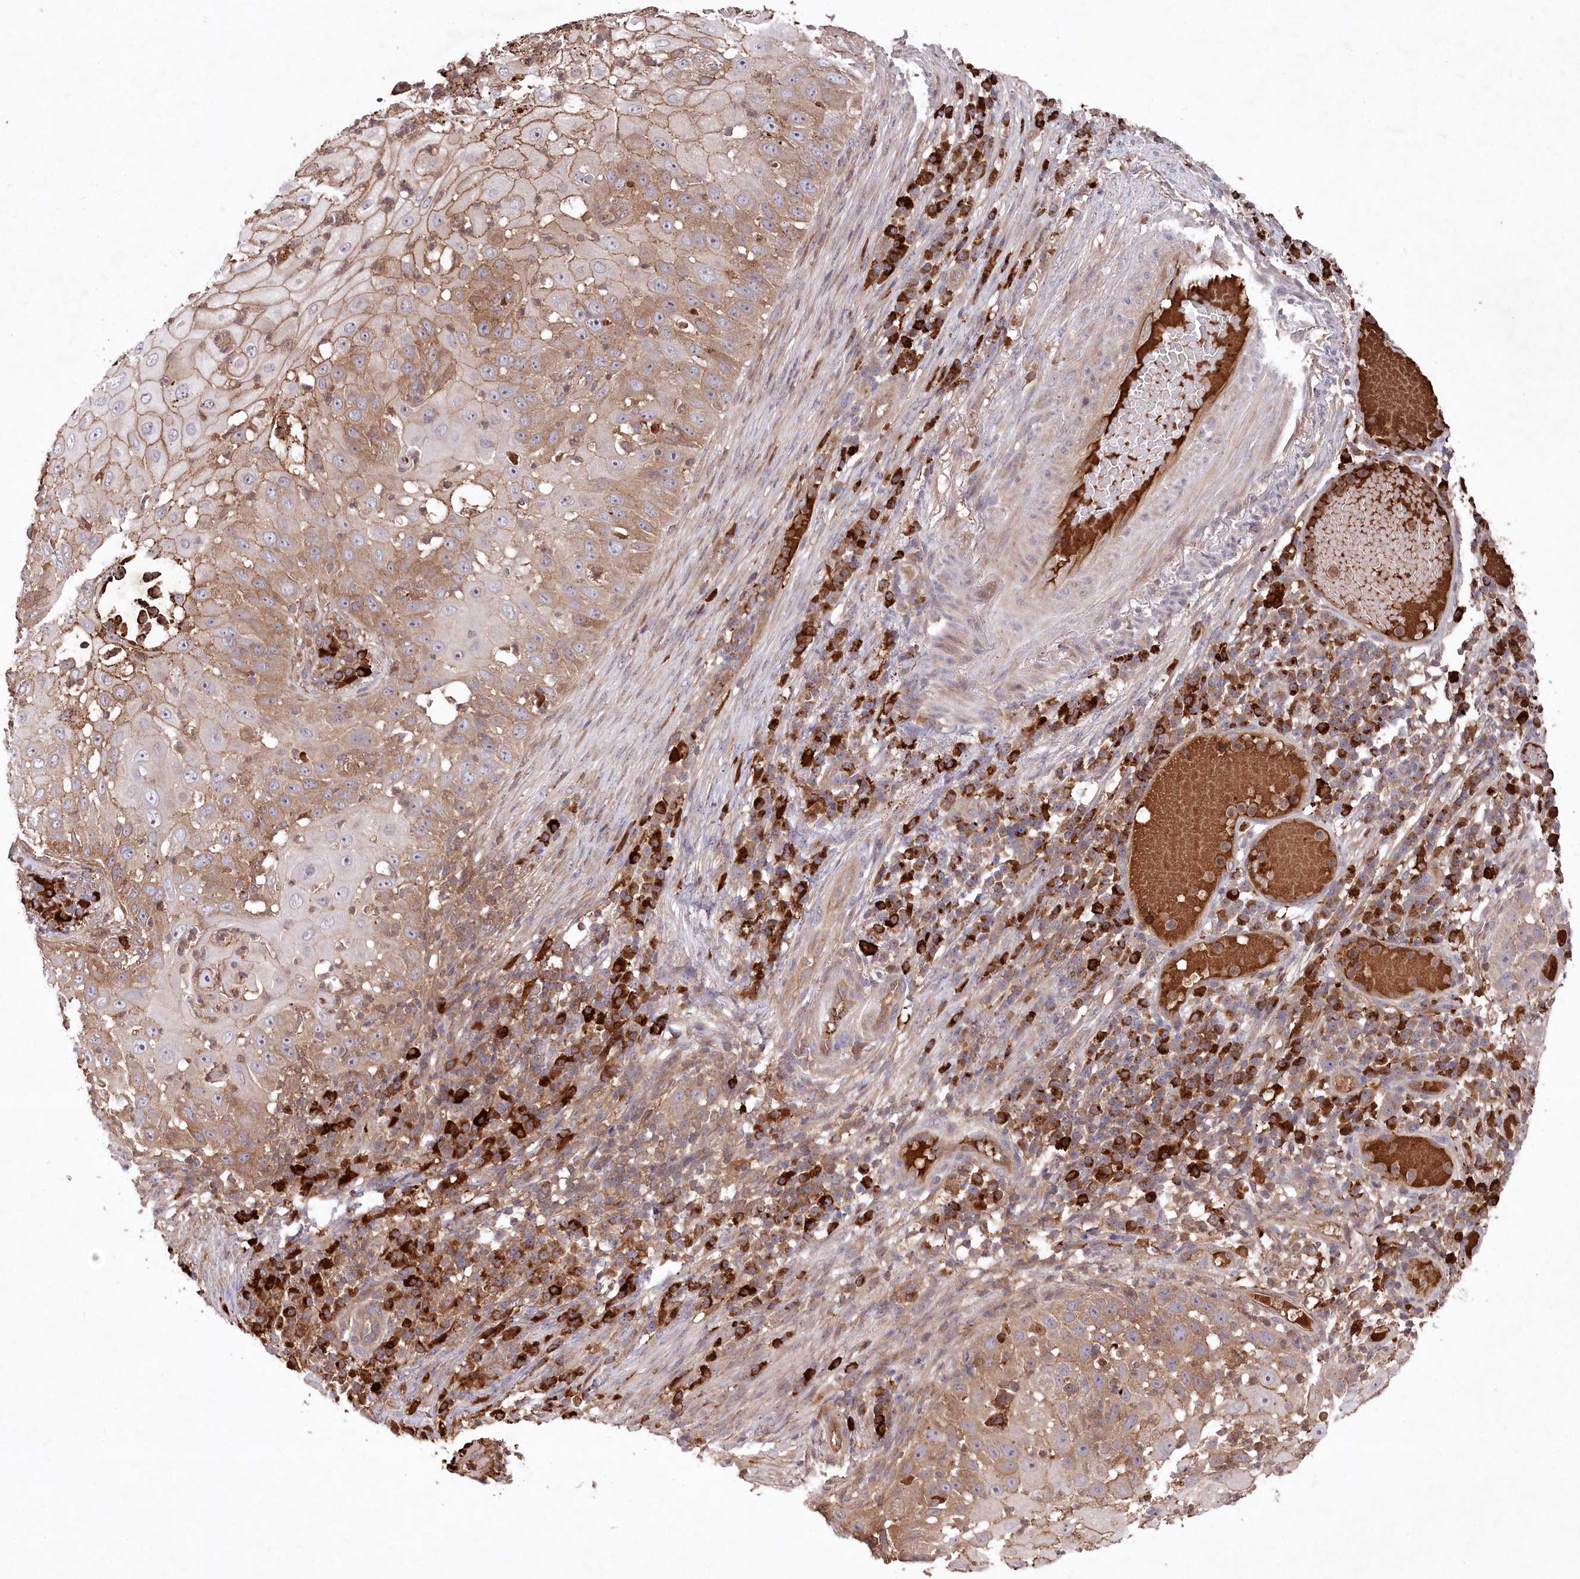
{"staining": {"intensity": "moderate", "quantity": ">75%", "location": "cytoplasmic/membranous"}, "tissue": "skin cancer", "cell_type": "Tumor cells", "image_type": "cancer", "snomed": [{"axis": "morphology", "description": "Squamous cell carcinoma, NOS"}, {"axis": "topography", "description": "Skin"}], "caption": "A high-resolution histopathology image shows immunohistochemistry (IHC) staining of skin cancer (squamous cell carcinoma), which shows moderate cytoplasmic/membranous staining in approximately >75% of tumor cells.", "gene": "PPP1R21", "patient": {"sex": "female", "age": 44}}